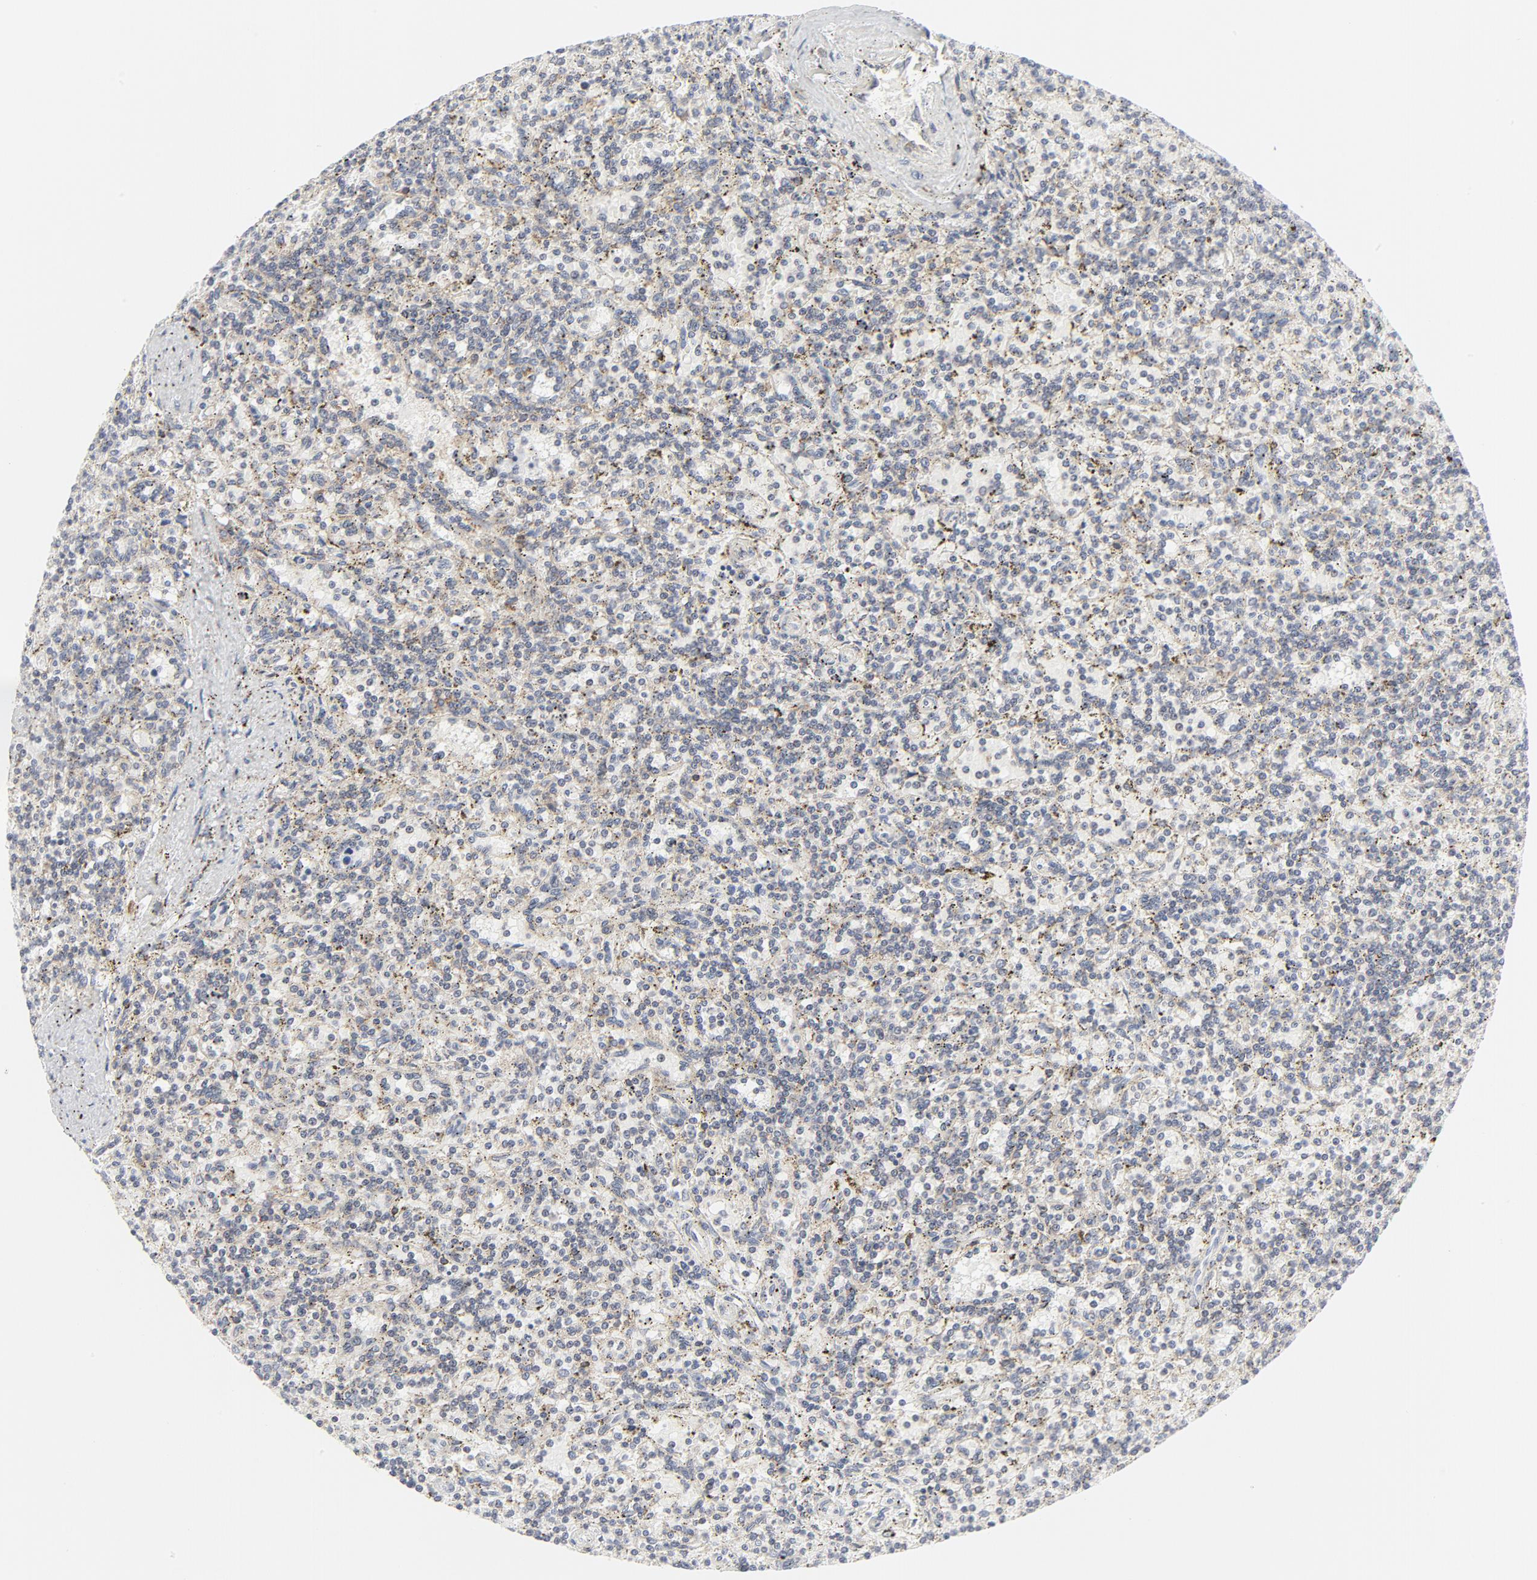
{"staining": {"intensity": "negative", "quantity": "none", "location": "none"}, "tissue": "lymphoma", "cell_type": "Tumor cells", "image_type": "cancer", "snomed": [{"axis": "morphology", "description": "Malignant lymphoma, non-Hodgkin's type, Low grade"}, {"axis": "topography", "description": "Spleen"}], "caption": "Human lymphoma stained for a protein using immunohistochemistry (IHC) exhibits no staining in tumor cells.", "gene": "LRP6", "patient": {"sex": "male", "age": 73}}